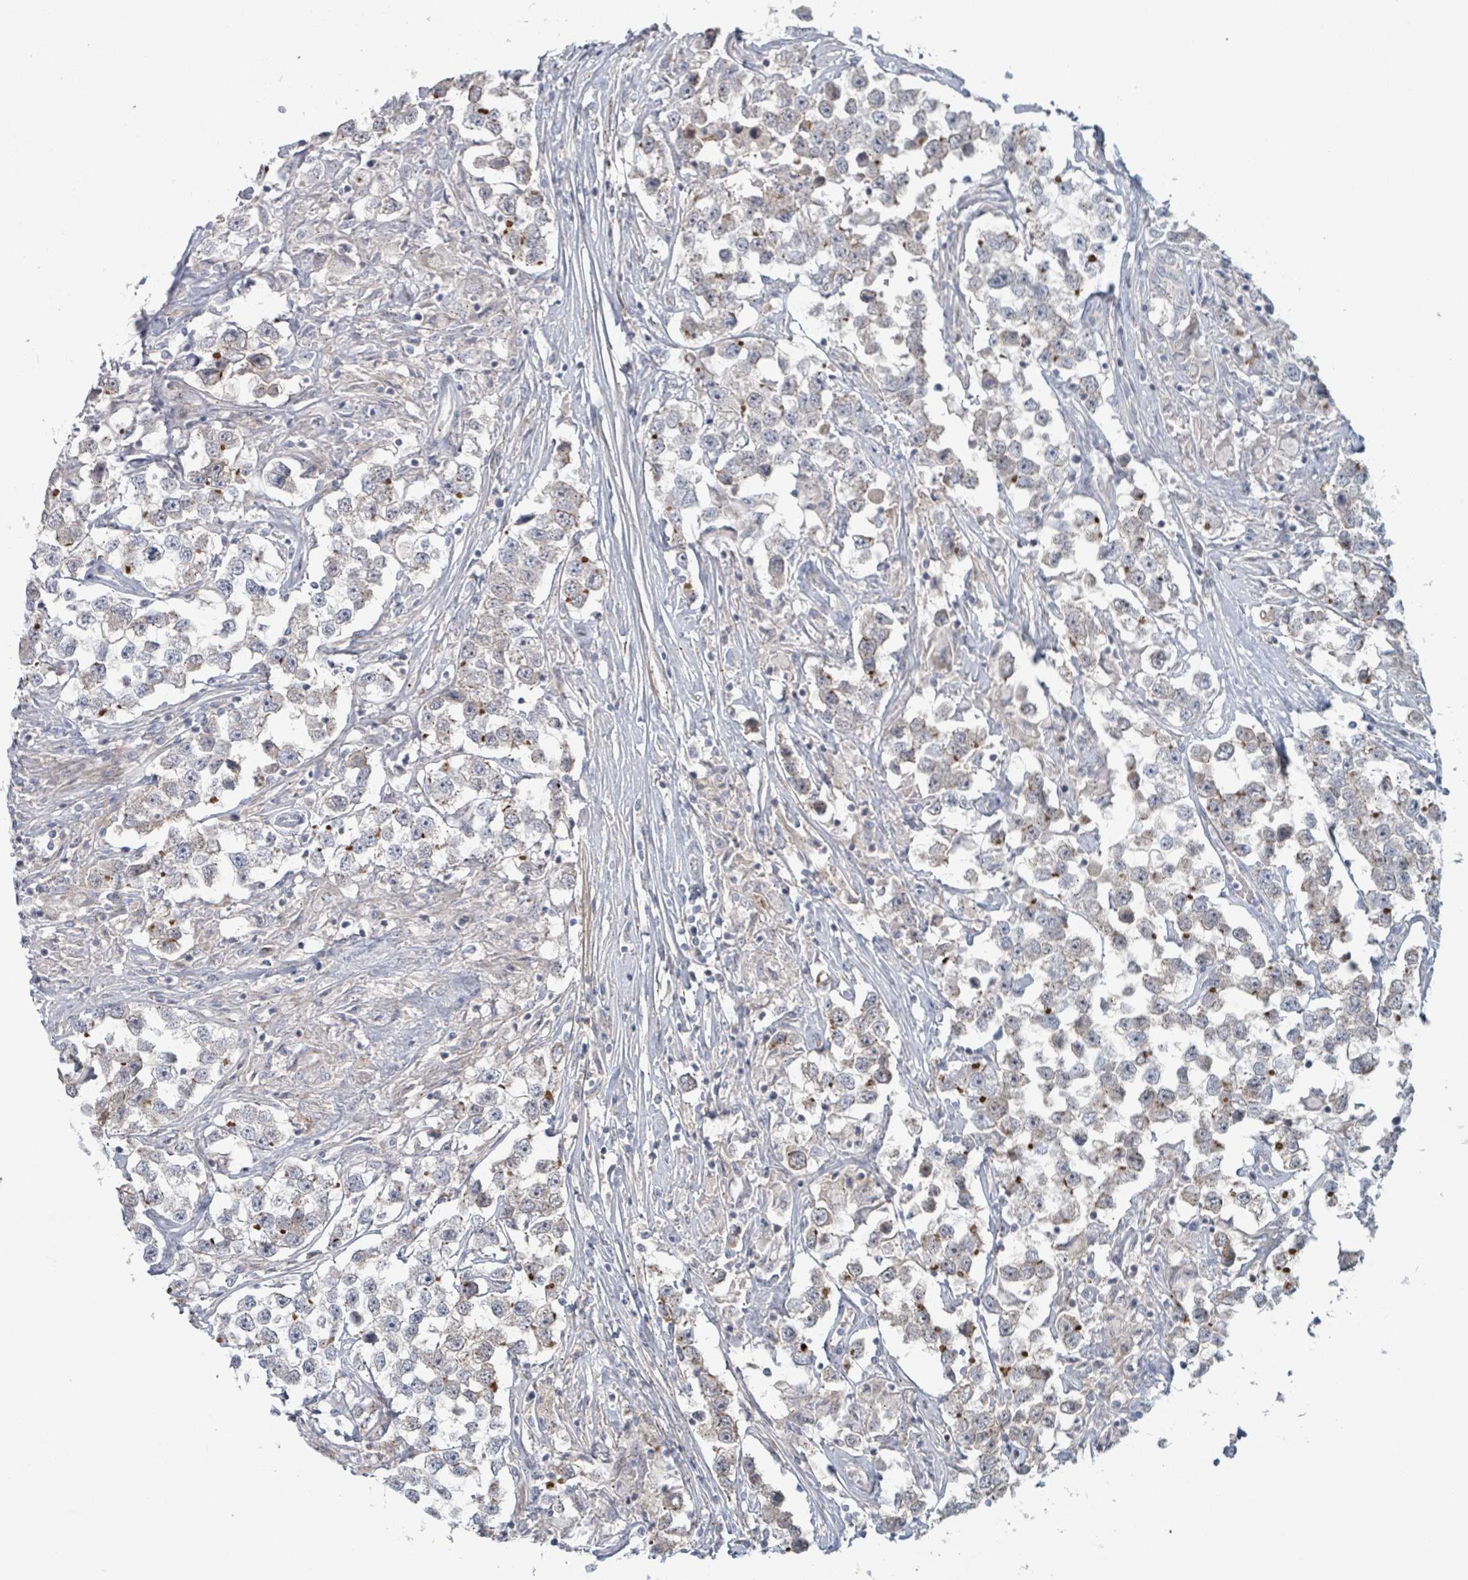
{"staining": {"intensity": "moderate", "quantity": "<25%", "location": "cytoplasmic/membranous"}, "tissue": "testis cancer", "cell_type": "Tumor cells", "image_type": "cancer", "snomed": [{"axis": "morphology", "description": "Seminoma, NOS"}, {"axis": "topography", "description": "Testis"}], "caption": "Moderate cytoplasmic/membranous expression for a protein is identified in about <25% of tumor cells of testis seminoma using IHC.", "gene": "COL5A3", "patient": {"sex": "male", "age": 46}}